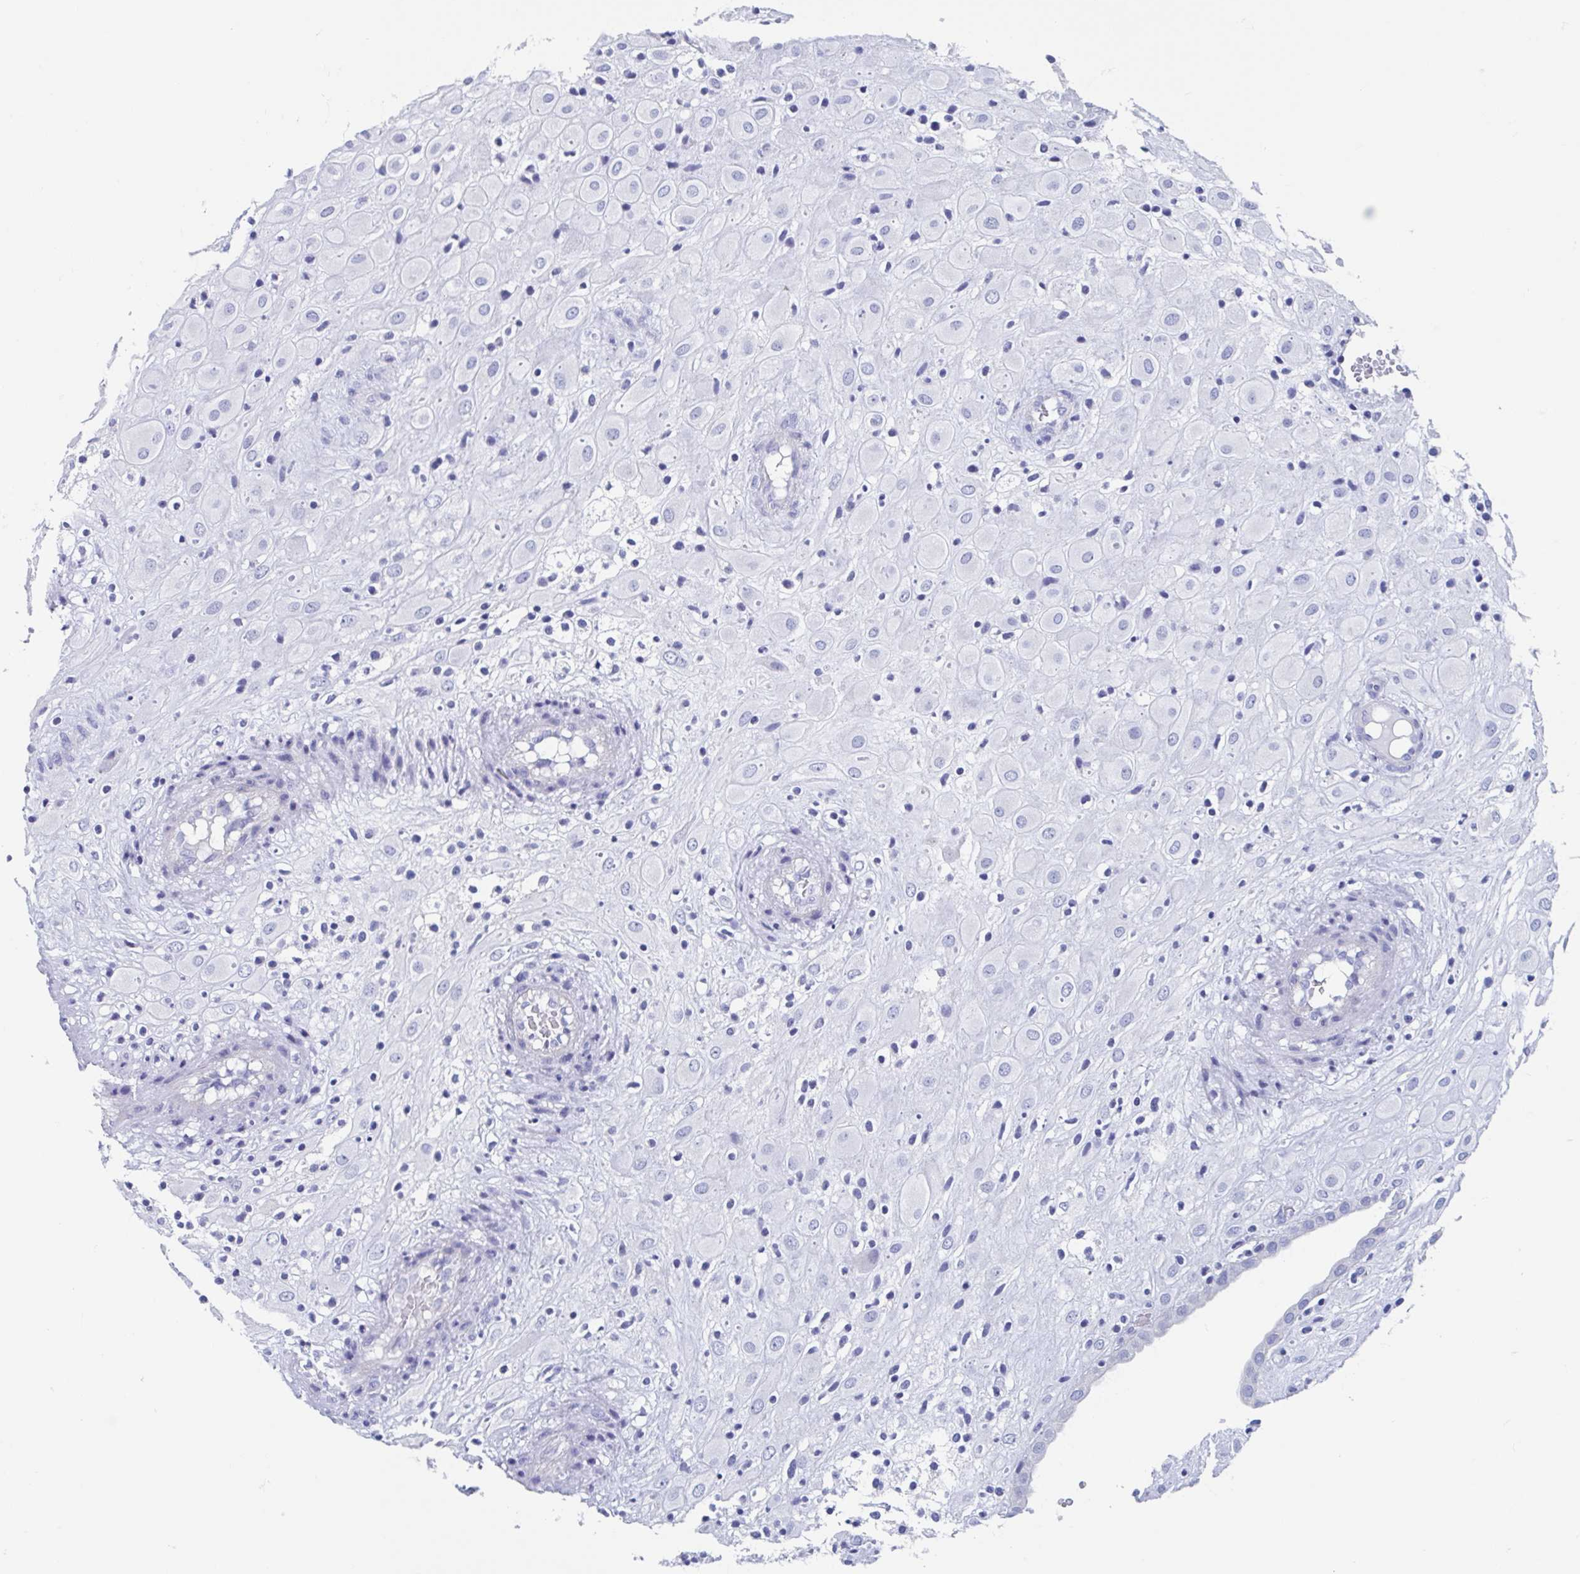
{"staining": {"intensity": "negative", "quantity": "none", "location": "none"}, "tissue": "placenta", "cell_type": "Decidual cells", "image_type": "normal", "snomed": [{"axis": "morphology", "description": "Normal tissue, NOS"}, {"axis": "topography", "description": "Placenta"}], "caption": "Immunohistochemistry (IHC) photomicrograph of normal placenta: human placenta stained with DAB (3,3'-diaminobenzidine) displays no significant protein positivity in decidual cells. (DAB immunohistochemistry with hematoxylin counter stain).", "gene": "SHCBP1L", "patient": {"sex": "female", "age": 24}}